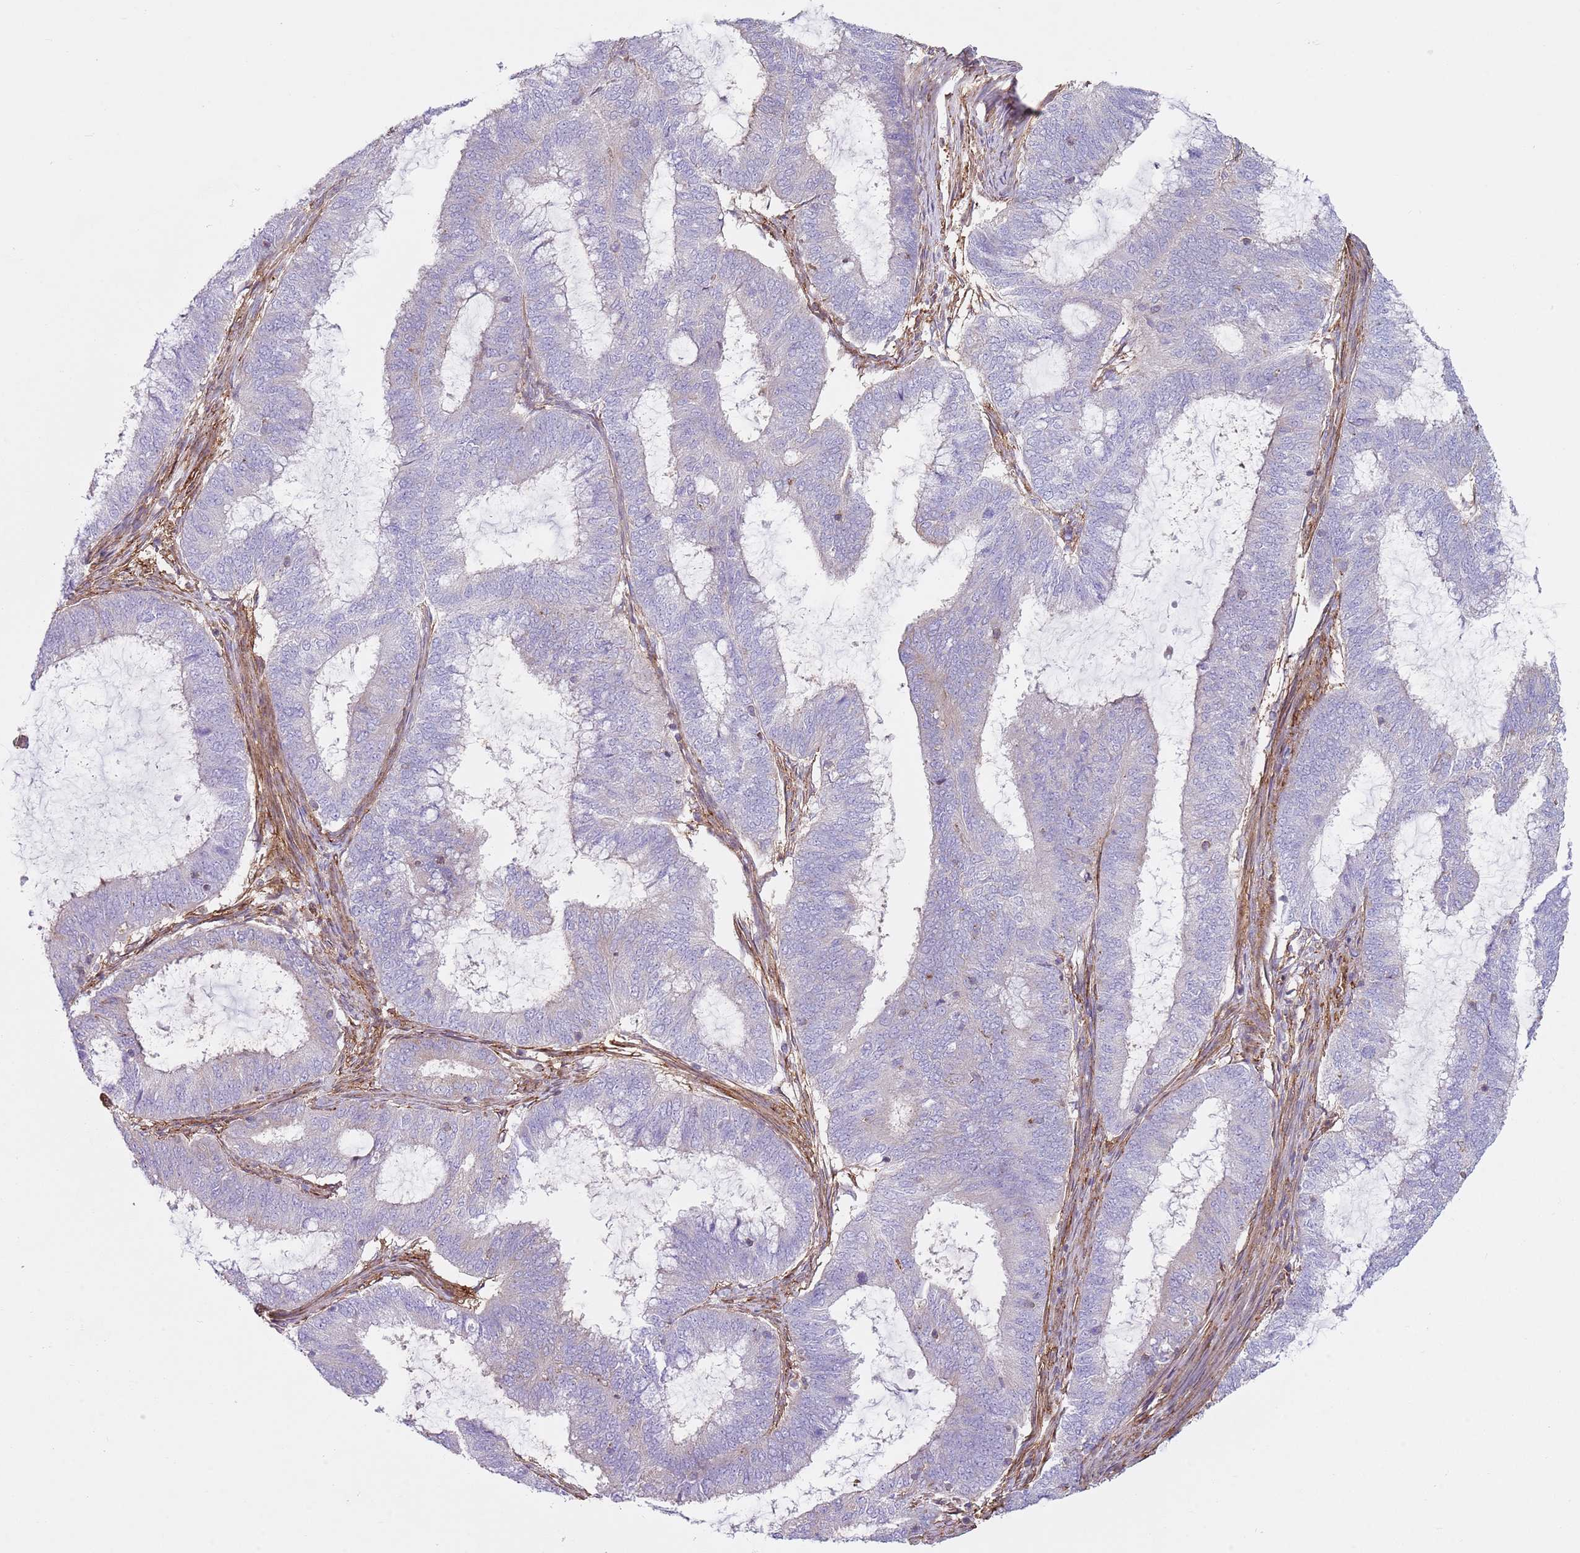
{"staining": {"intensity": "negative", "quantity": "none", "location": "none"}, "tissue": "endometrial cancer", "cell_type": "Tumor cells", "image_type": "cancer", "snomed": [{"axis": "morphology", "description": "Adenocarcinoma, NOS"}, {"axis": "topography", "description": "Endometrium"}], "caption": "IHC of human adenocarcinoma (endometrial) displays no positivity in tumor cells.", "gene": "GNAI3", "patient": {"sex": "female", "age": 51}}